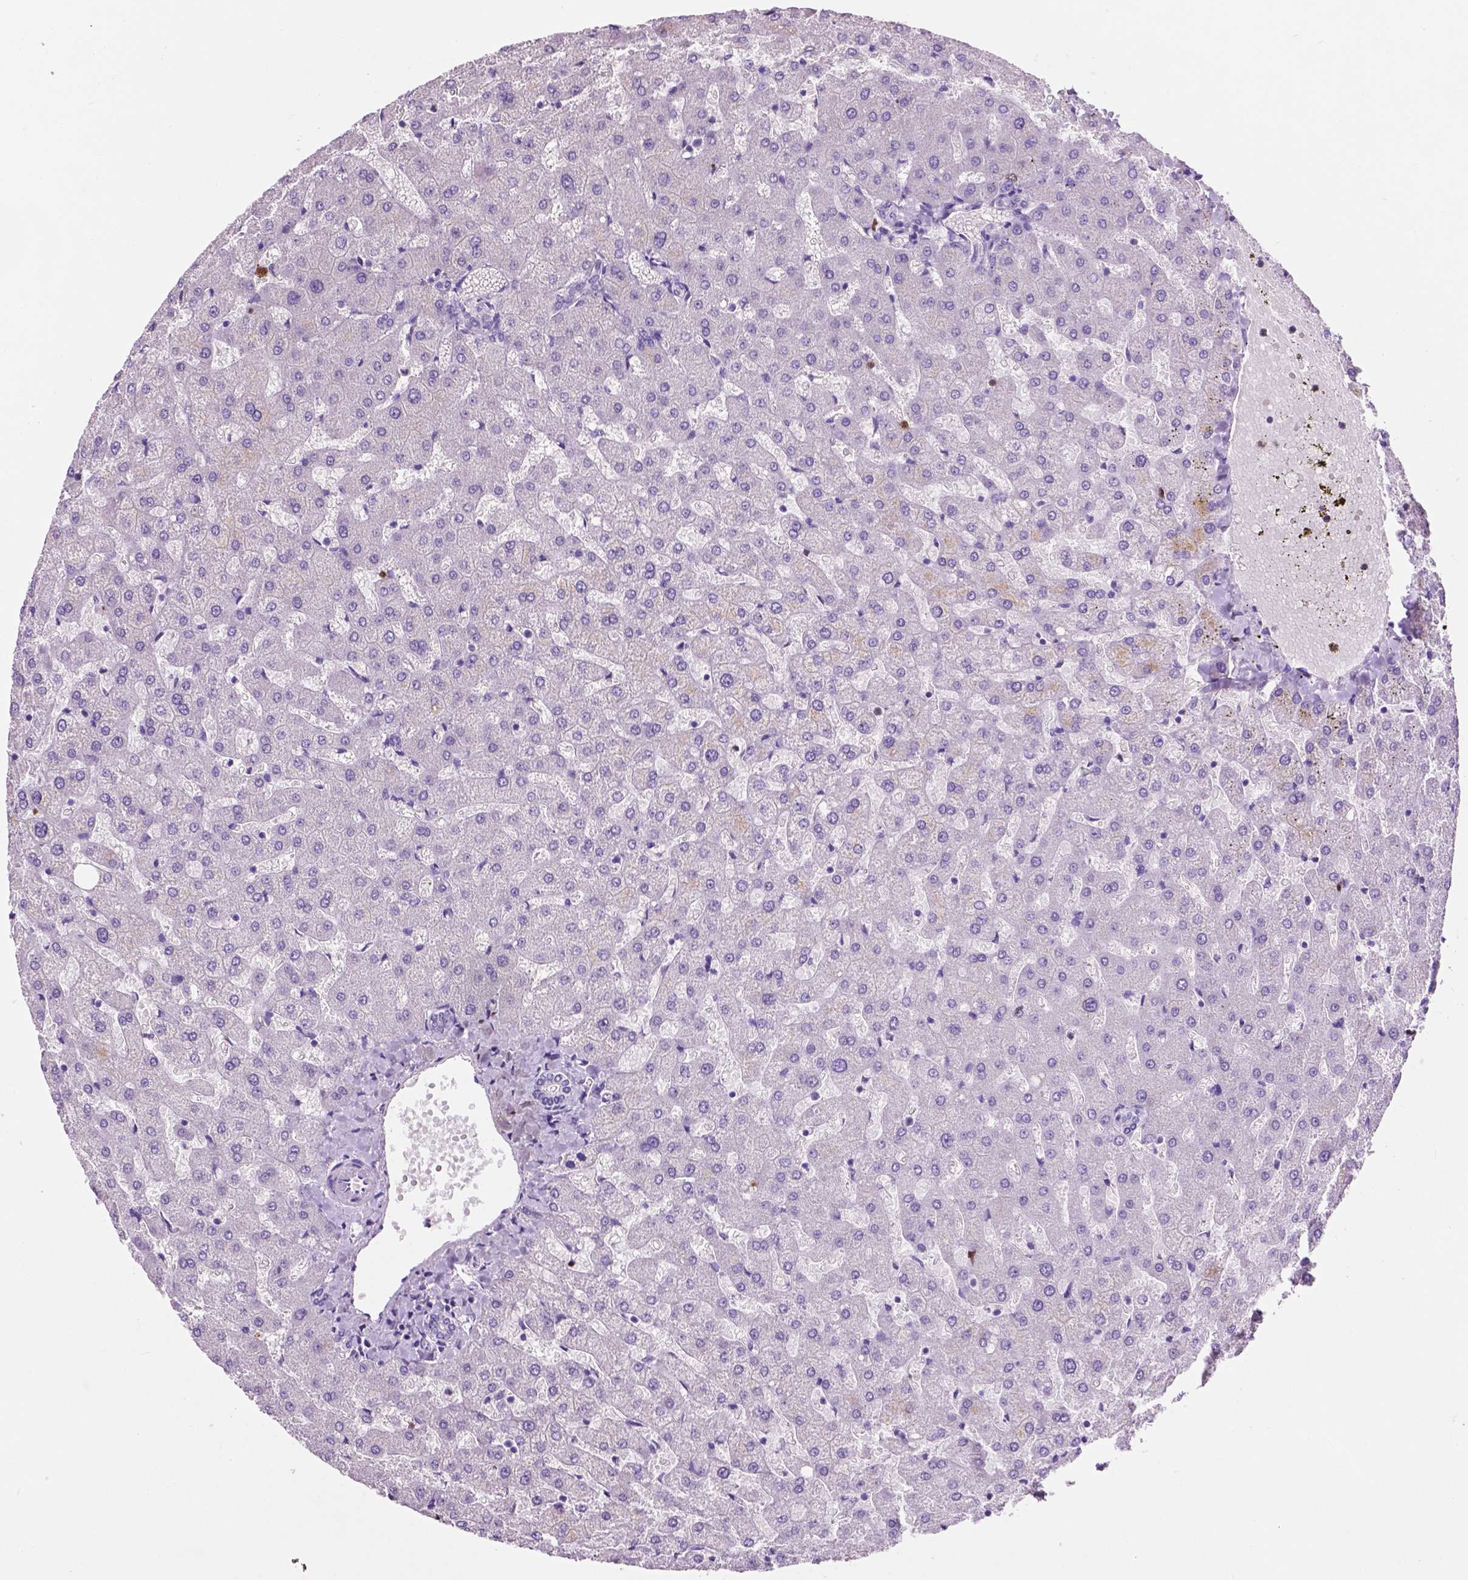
{"staining": {"intensity": "negative", "quantity": "none", "location": "none"}, "tissue": "liver", "cell_type": "Cholangiocytes", "image_type": "normal", "snomed": [{"axis": "morphology", "description": "Normal tissue, NOS"}, {"axis": "topography", "description": "Liver"}], "caption": "Immunohistochemical staining of normal liver reveals no significant staining in cholangiocytes.", "gene": "SIAH2", "patient": {"sex": "female", "age": 50}}